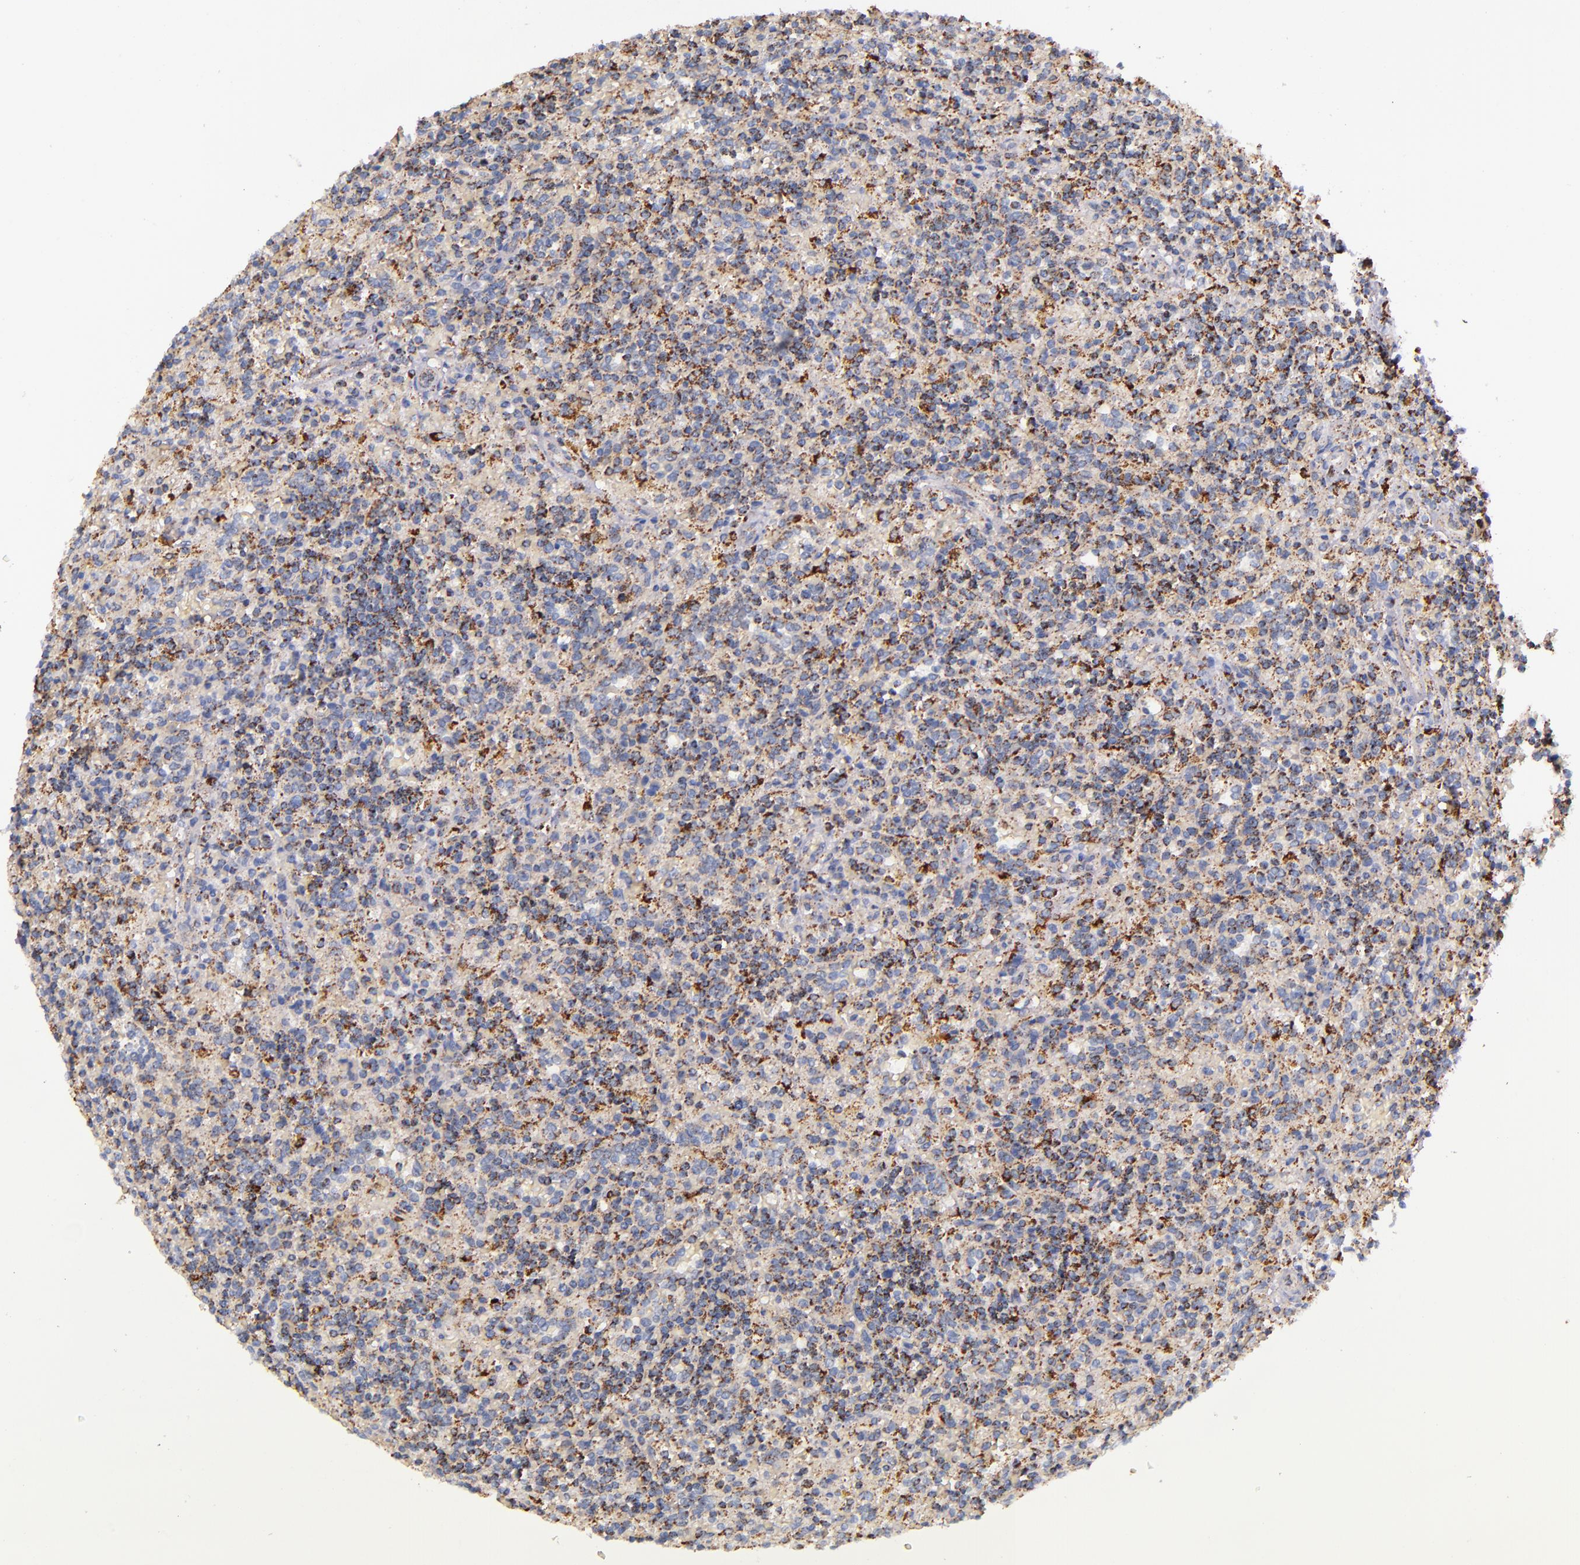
{"staining": {"intensity": "moderate", "quantity": "25%-75%", "location": "cytoplasmic/membranous"}, "tissue": "lymphoma", "cell_type": "Tumor cells", "image_type": "cancer", "snomed": [{"axis": "morphology", "description": "Malignant lymphoma, non-Hodgkin's type, Low grade"}, {"axis": "topography", "description": "Spleen"}], "caption": "Immunohistochemical staining of lymphoma reveals medium levels of moderate cytoplasmic/membranous protein positivity in about 25%-75% of tumor cells. Using DAB (brown) and hematoxylin (blue) stains, captured at high magnification using brightfield microscopy.", "gene": "IDH3G", "patient": {"sex": "male", "age": 67}}